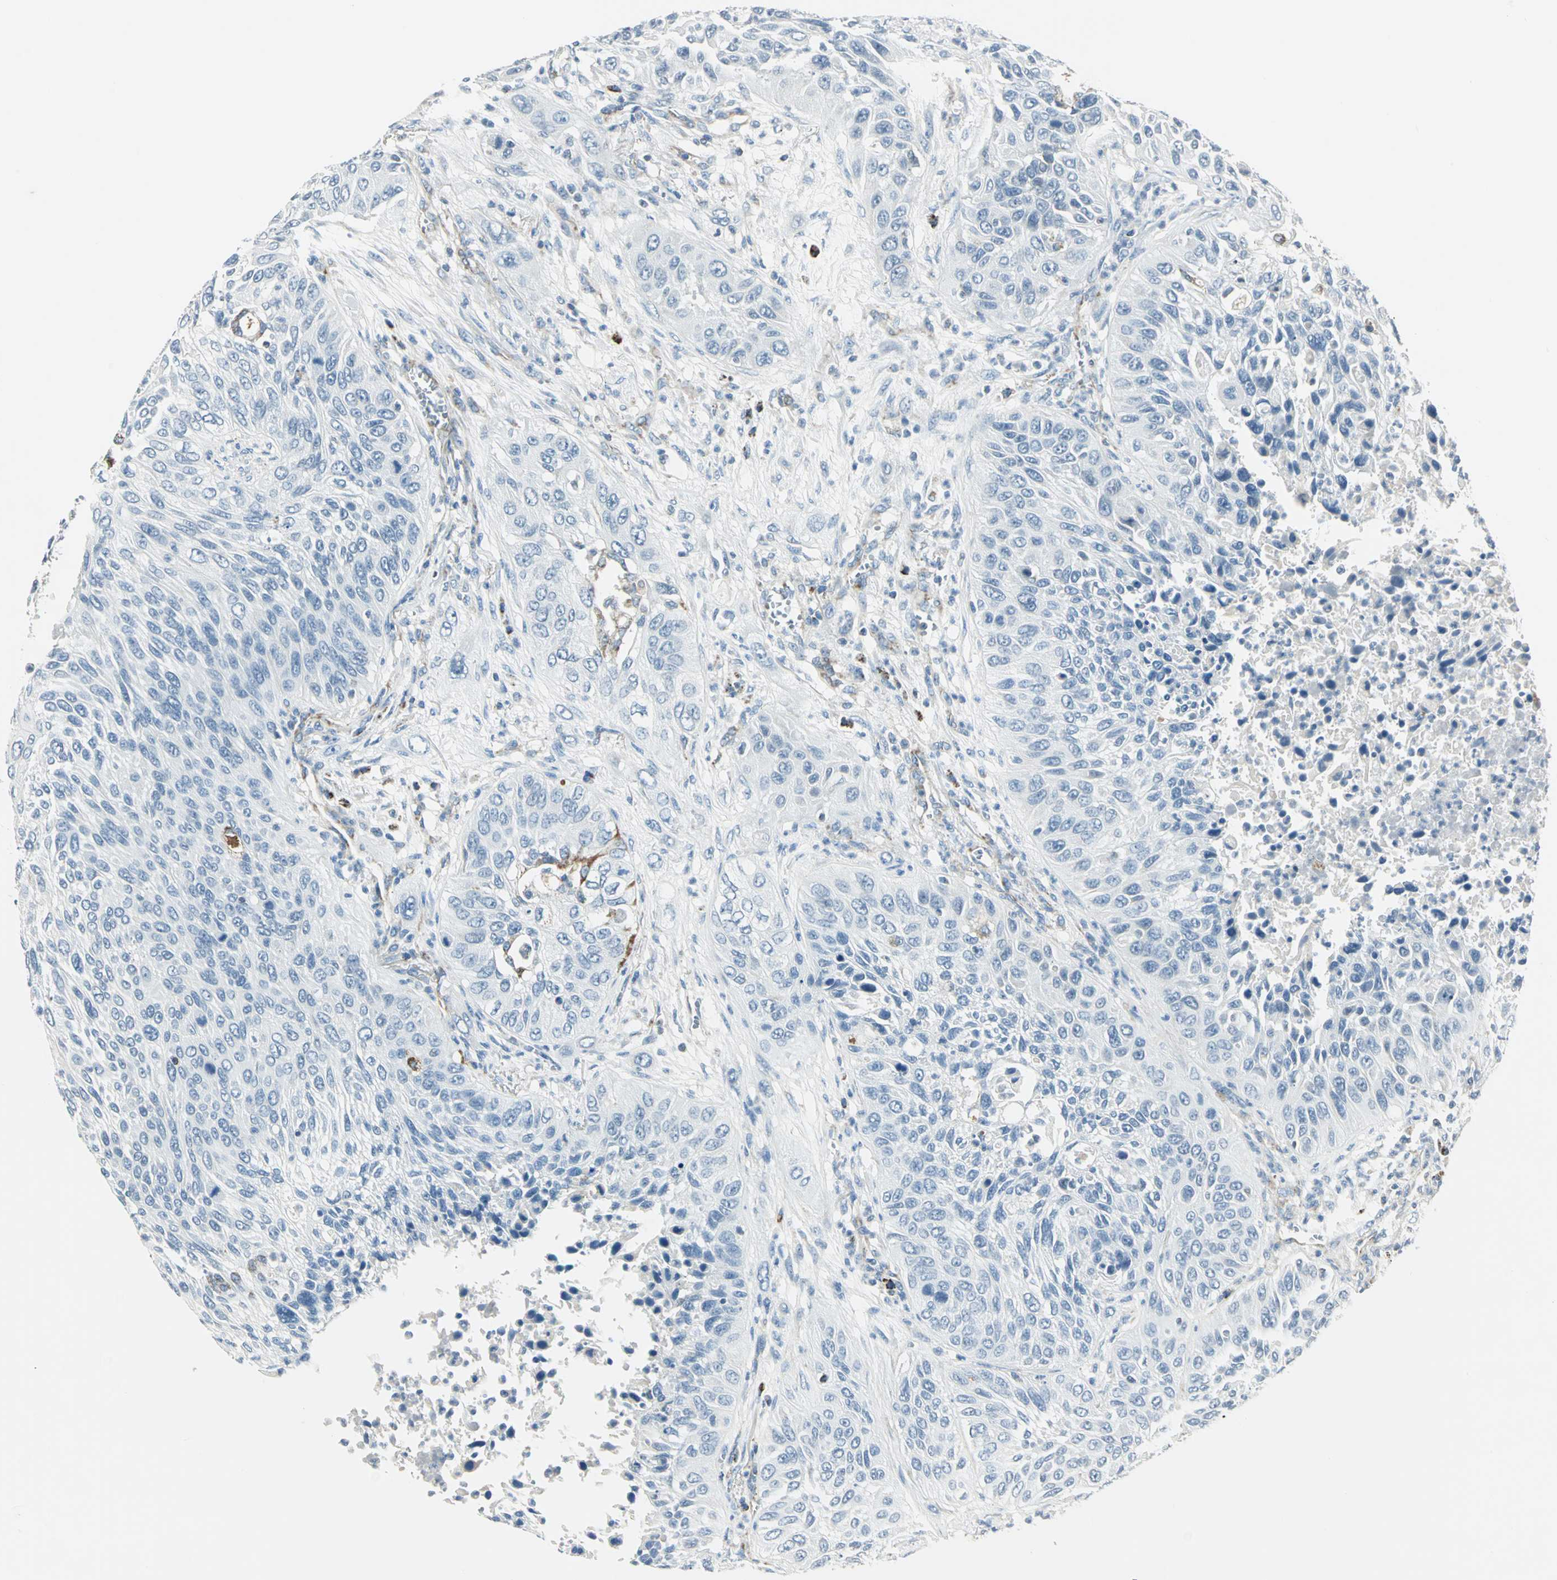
{"staining": {"intensity": "negative", "quantity": "none", "location": "none"}, "tissue": "lung cancer", "cell_type": "Tumor cells", "image_type": "cancer", "snomed": [{"axis": "morphology", "description": "Squamous cell carcinoma, NOS"}, {"axis": "topography", "description": "Lung"}], "caption": "Lung cancer stained for a protein using IHC displays no expression tumor cells.", "gene": "ACADM", "patient": {"sex": "female", "age": 76}}